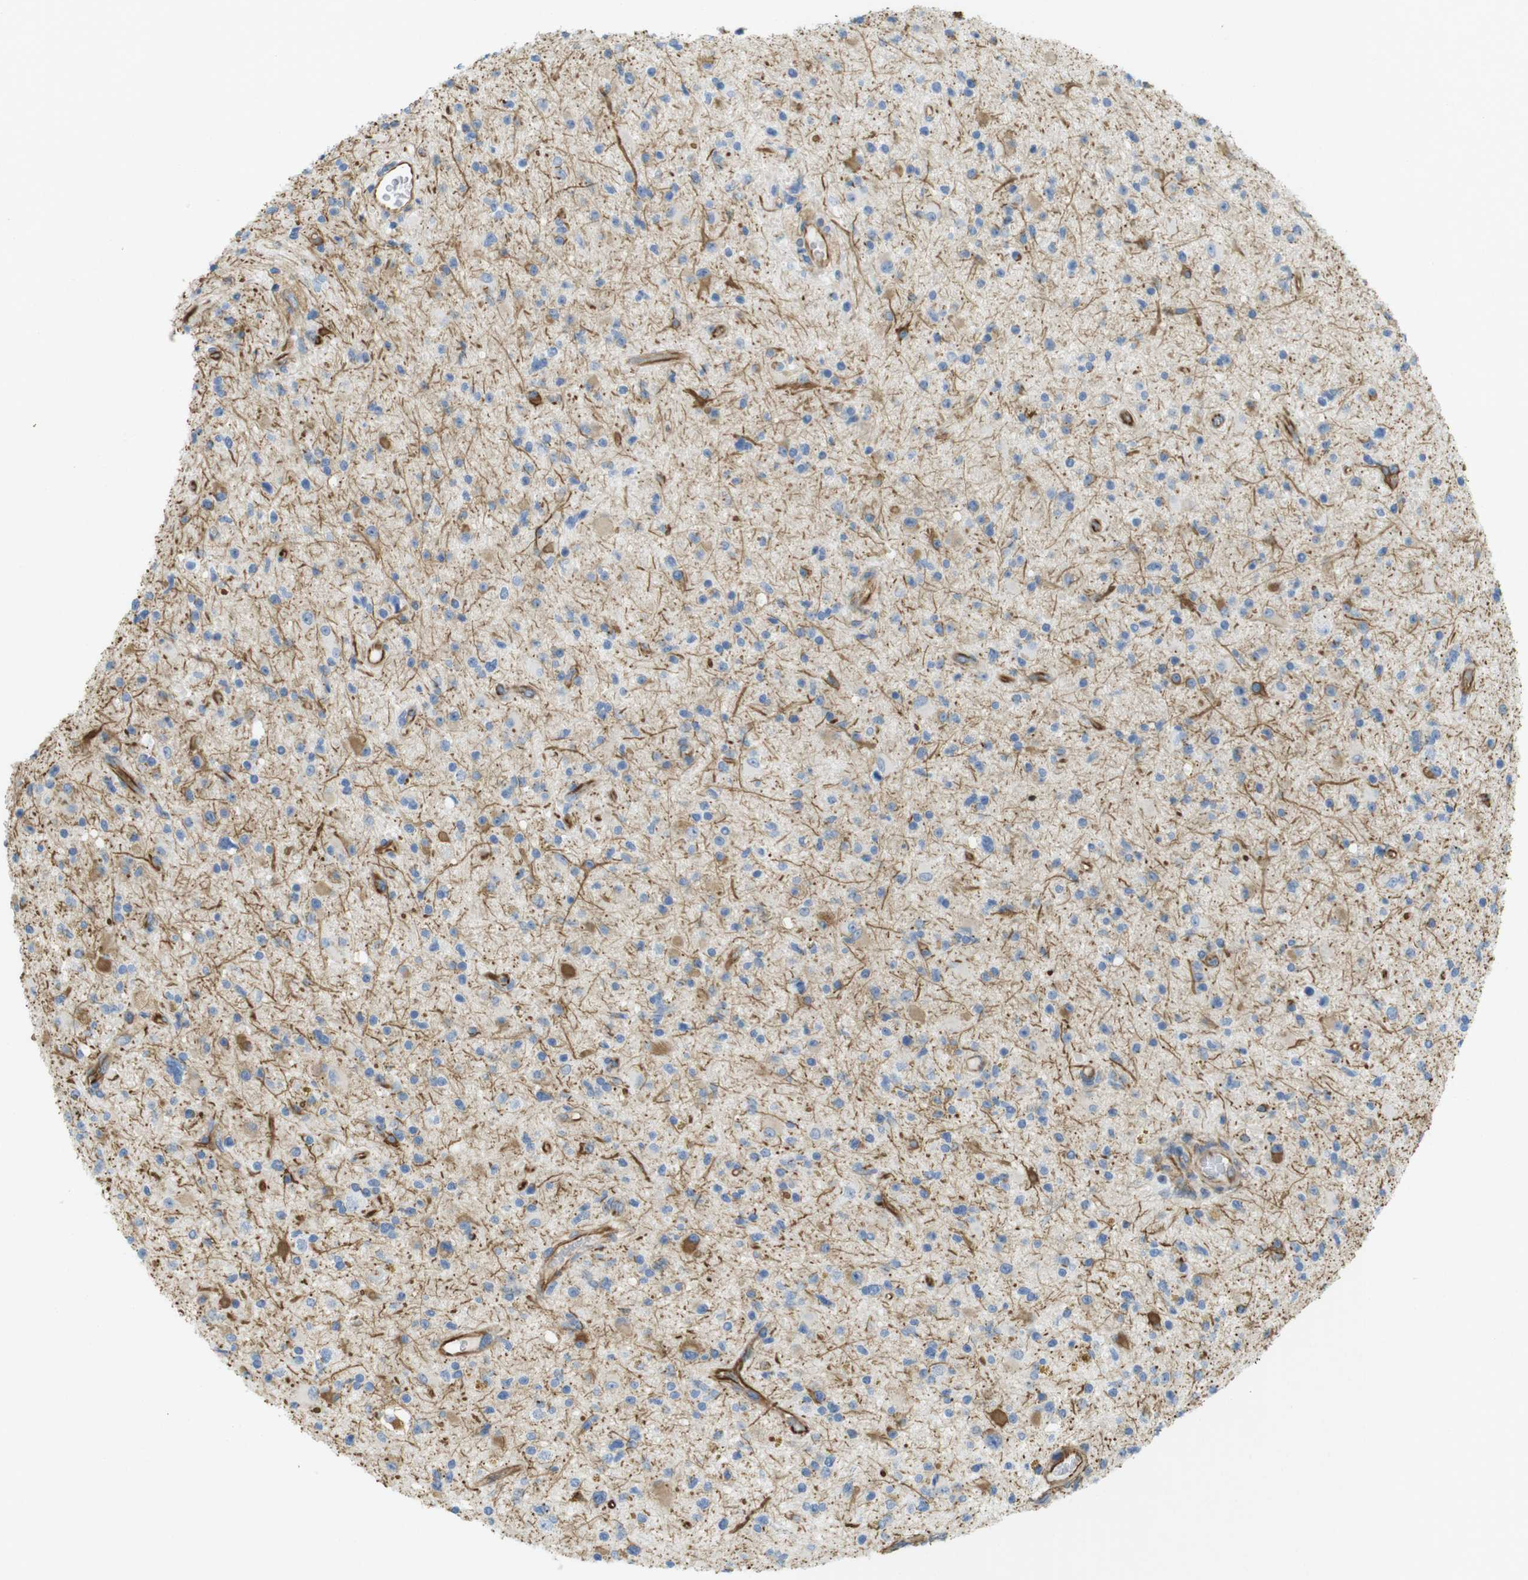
{"staining": {"intensity": "moderate", "quantity": "<25%", "location": "cytoplasmic/membranous"}, "tissue": "glioma", "cell_type": "Tumor cells", "image_type": "cancer", "snomed": [{"axis": "morphology", "description": "Glioma, malignant, High grade"}, {"axis": "topography", "description": "Brain"}], "caption": "Human malignant high-grade glioma stained with a brown dye demonstrates moderate cytoplasmic/membranous positive positivity in about <25% of tumor cells.", "gene": "MS4A10", "patient": {"sex": "male", "age": 33}}